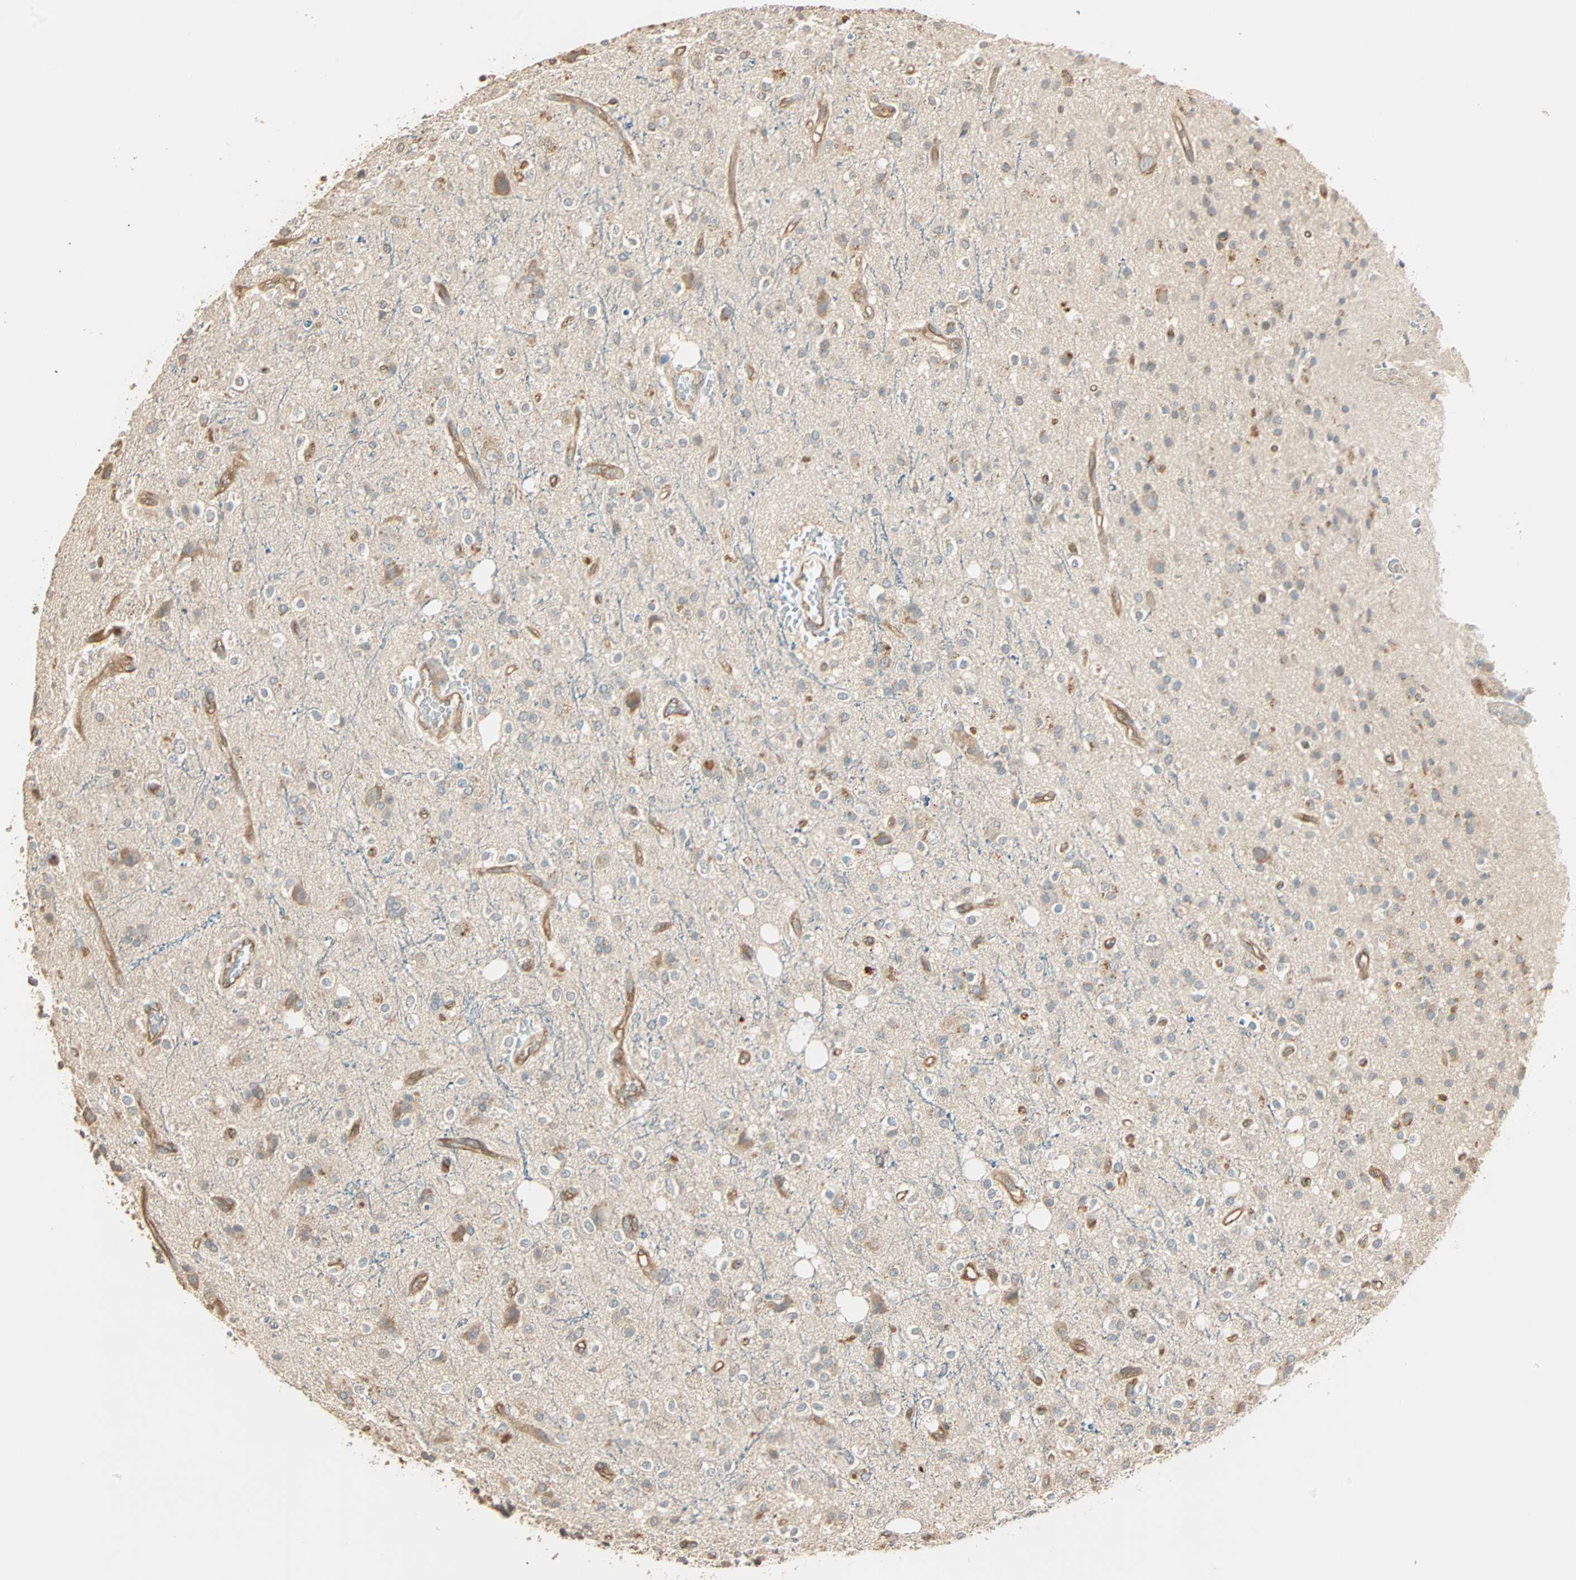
{"staining": {"intensity": "moderate", "quantity": "<25%", "location": "cytoplasmic/membranous"}, "tissue": "glioma", "cell_type": "Tumor cells", "image_type": "cancer", "snomed": [{"axis": "morphology", "description": "Glioma, malignant, High grade"}, {"axis": "topography", "description": "Brain"}], "caption": "A photomicrograph showing moderate cytoplasmic/membranous staining in about <25% of tumor cells in malignant glioma (high-grade), as visualized by brown immunohistochemical staining.", "gene": "GALK1", "patient": {"sex": "male", "age": 47}}